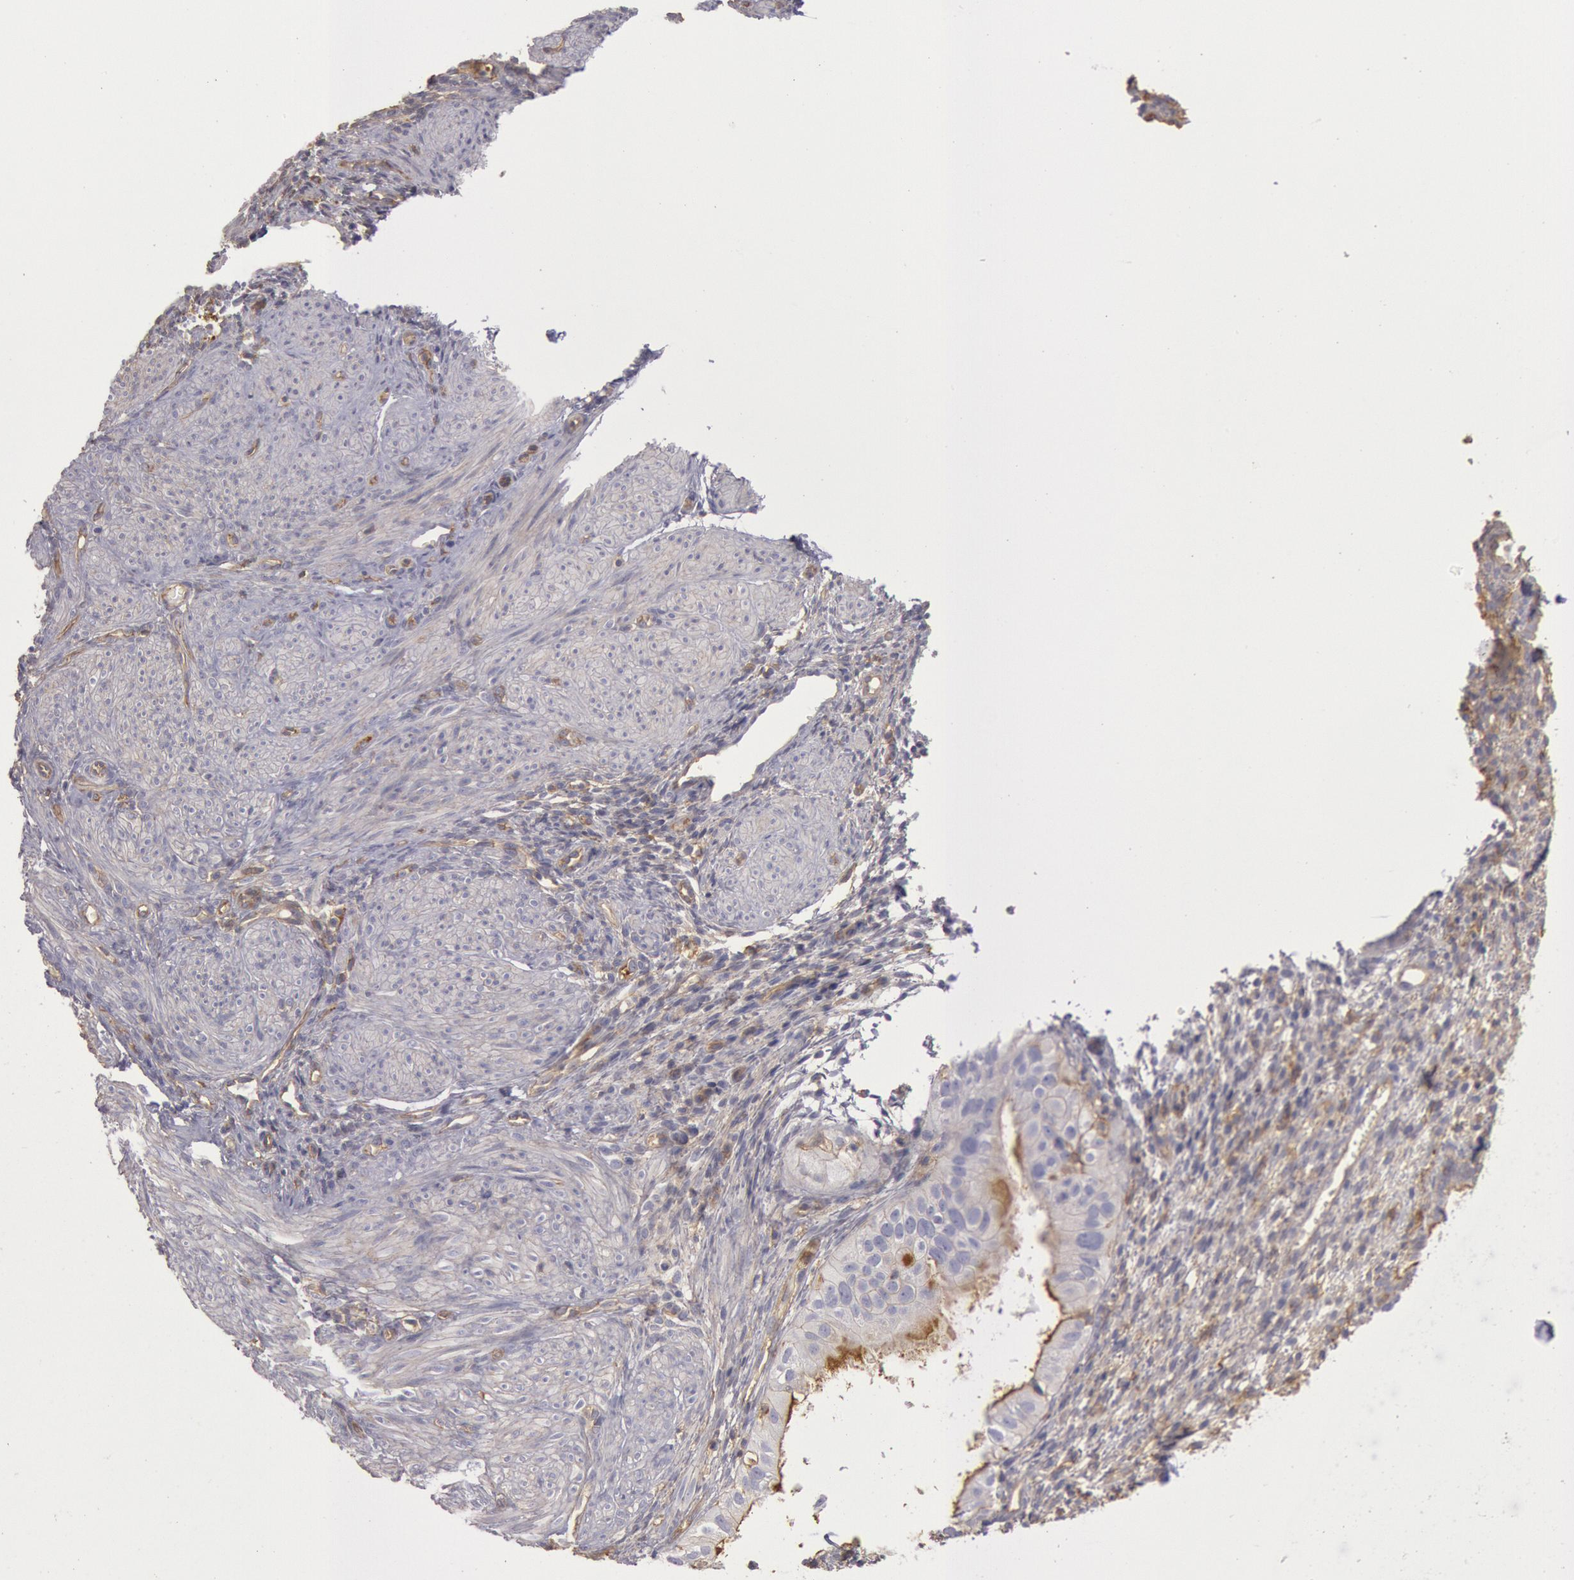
{"staining": {"intensity": "moderate", "quantity": "<25%", "location": "cytoplasmic/membranous"}, "tissue": "endometrium", "cell_type": "Cells in endometrial stroma", "image_type": "normal", "snomed": [{"axis": "morphology", "description": "Normal tissue, NOS"}, {"axis": "topography", "description": "Endometrium"}], "caption": "This image reveals IHC staining of unremarkable endometrium, with low moderate cytoplasmic/membranous positivity in about <25% of cells in endometrial stroma.", "gene": "SNAP23", "patient": {"sex": "female", "age": 72}}